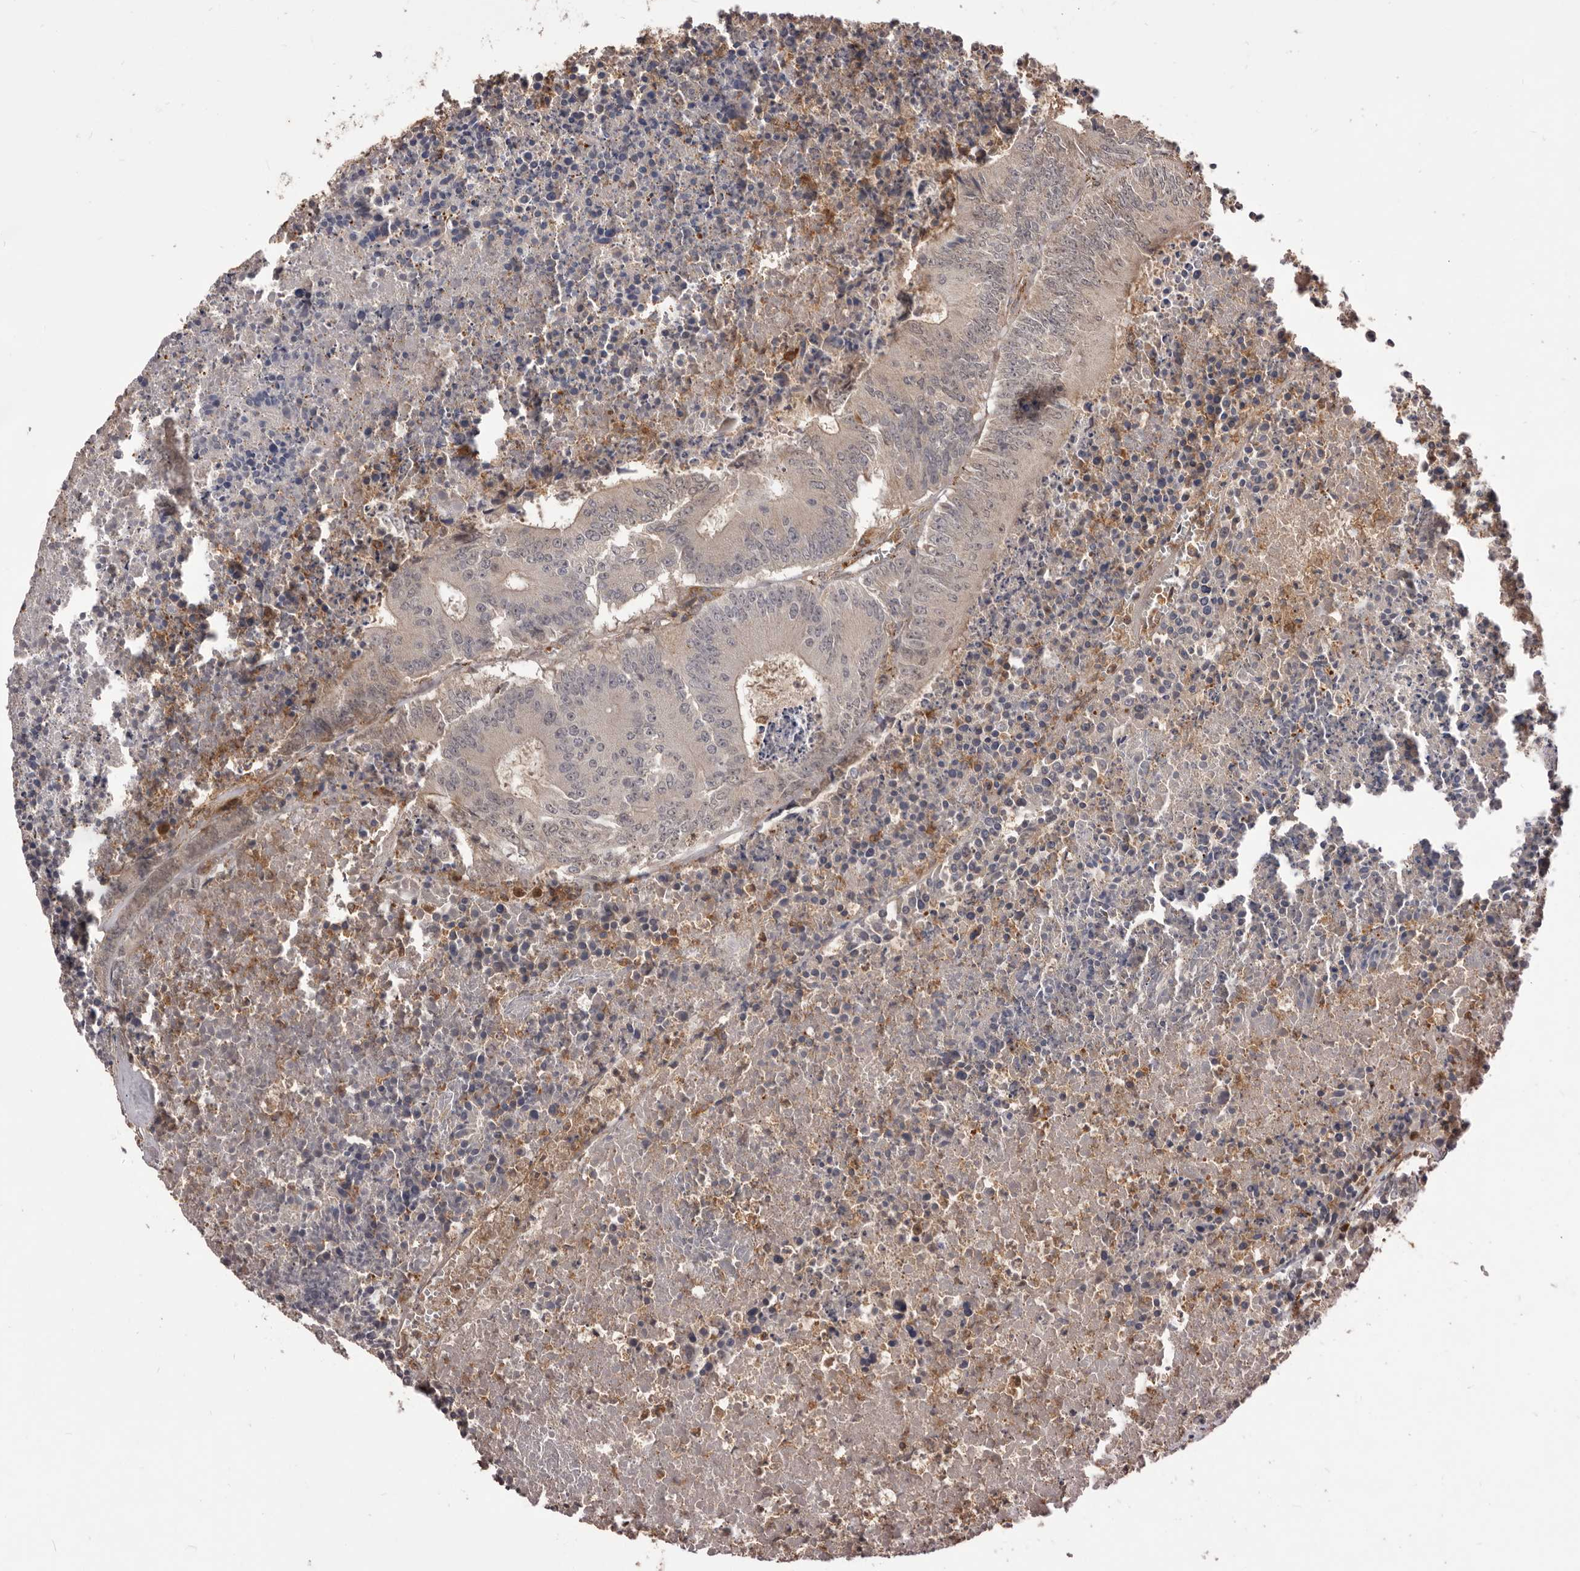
{"staining": {"intensity": "negative", "quantity": "none", "location": "none"}, "tissue": "colorectal cancer", "cell_type": "Tumor cells", "image_type": "cancer", "snomed": [{"axis": "morphology", "description": "Adenocarcinoma, NOS"}, {"axis": "topography", "description": "Colon"}], "caption": "Immunohistochemical staining of human colorectal cancer reveals no significant positivity in tumor cells.", "gene": "GLIPR2", "patient": {"sex": "male", "age": 87}}